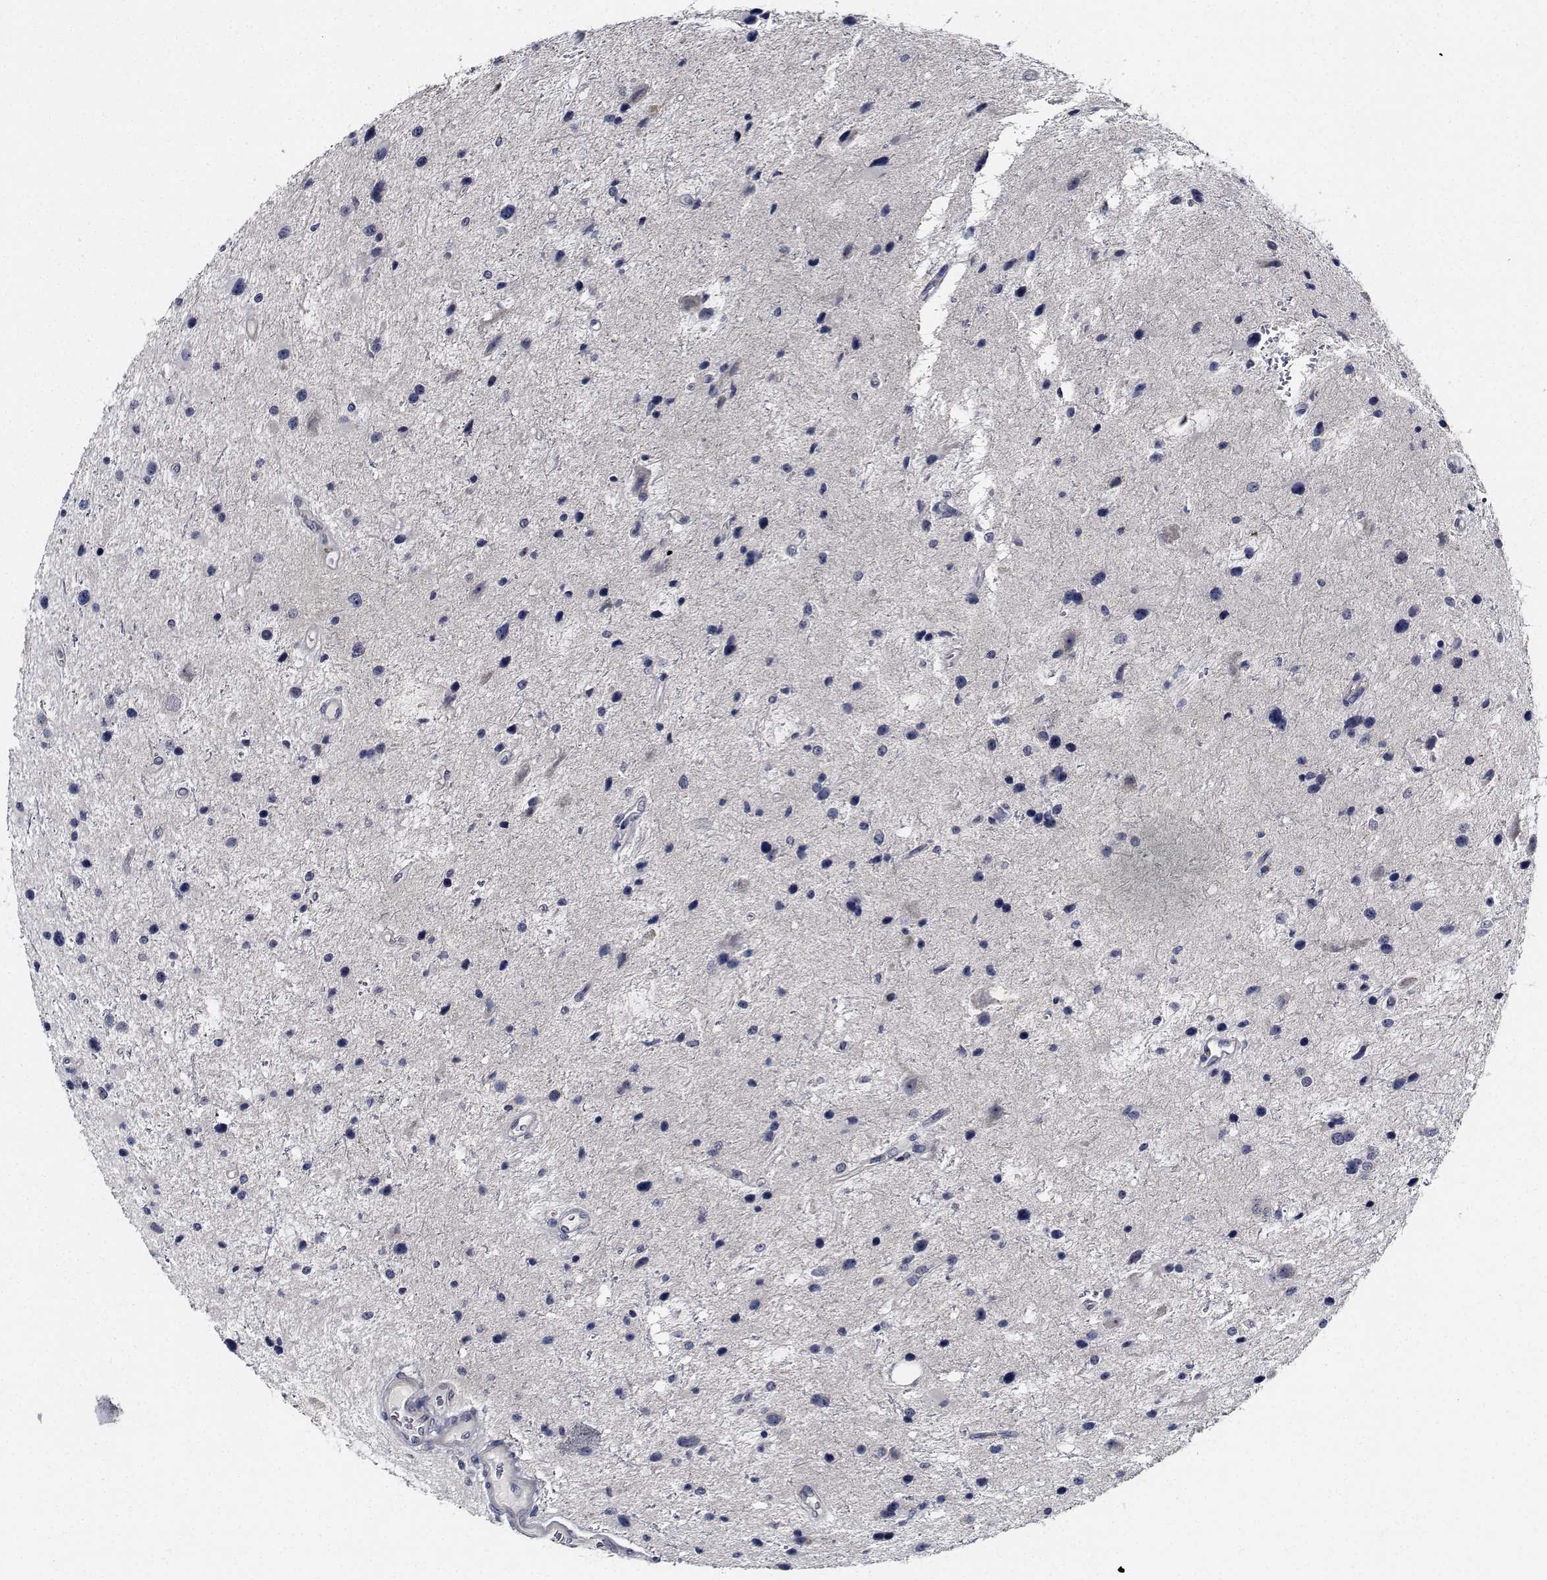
{"staining": {"intensity": "negative", "quantity": "none", "location": "none"}, "tissue": "glioma", "cell_type": "Tumor cells", "image_type": "cancer", "snomed": [{"axis": "morphology", "description": "Glioma, malignant, Low grade"}, {"axis": "topography", "description": "Brain"}], "caption": "Photomicrograph shows no significant protein expression in tumor cells of malignant low-grade glioma. (Immunohistochemistry, brightfield microscopy, high magnification).", "gene": "NVL", "patient": {"sex": "female", "age": 32}}